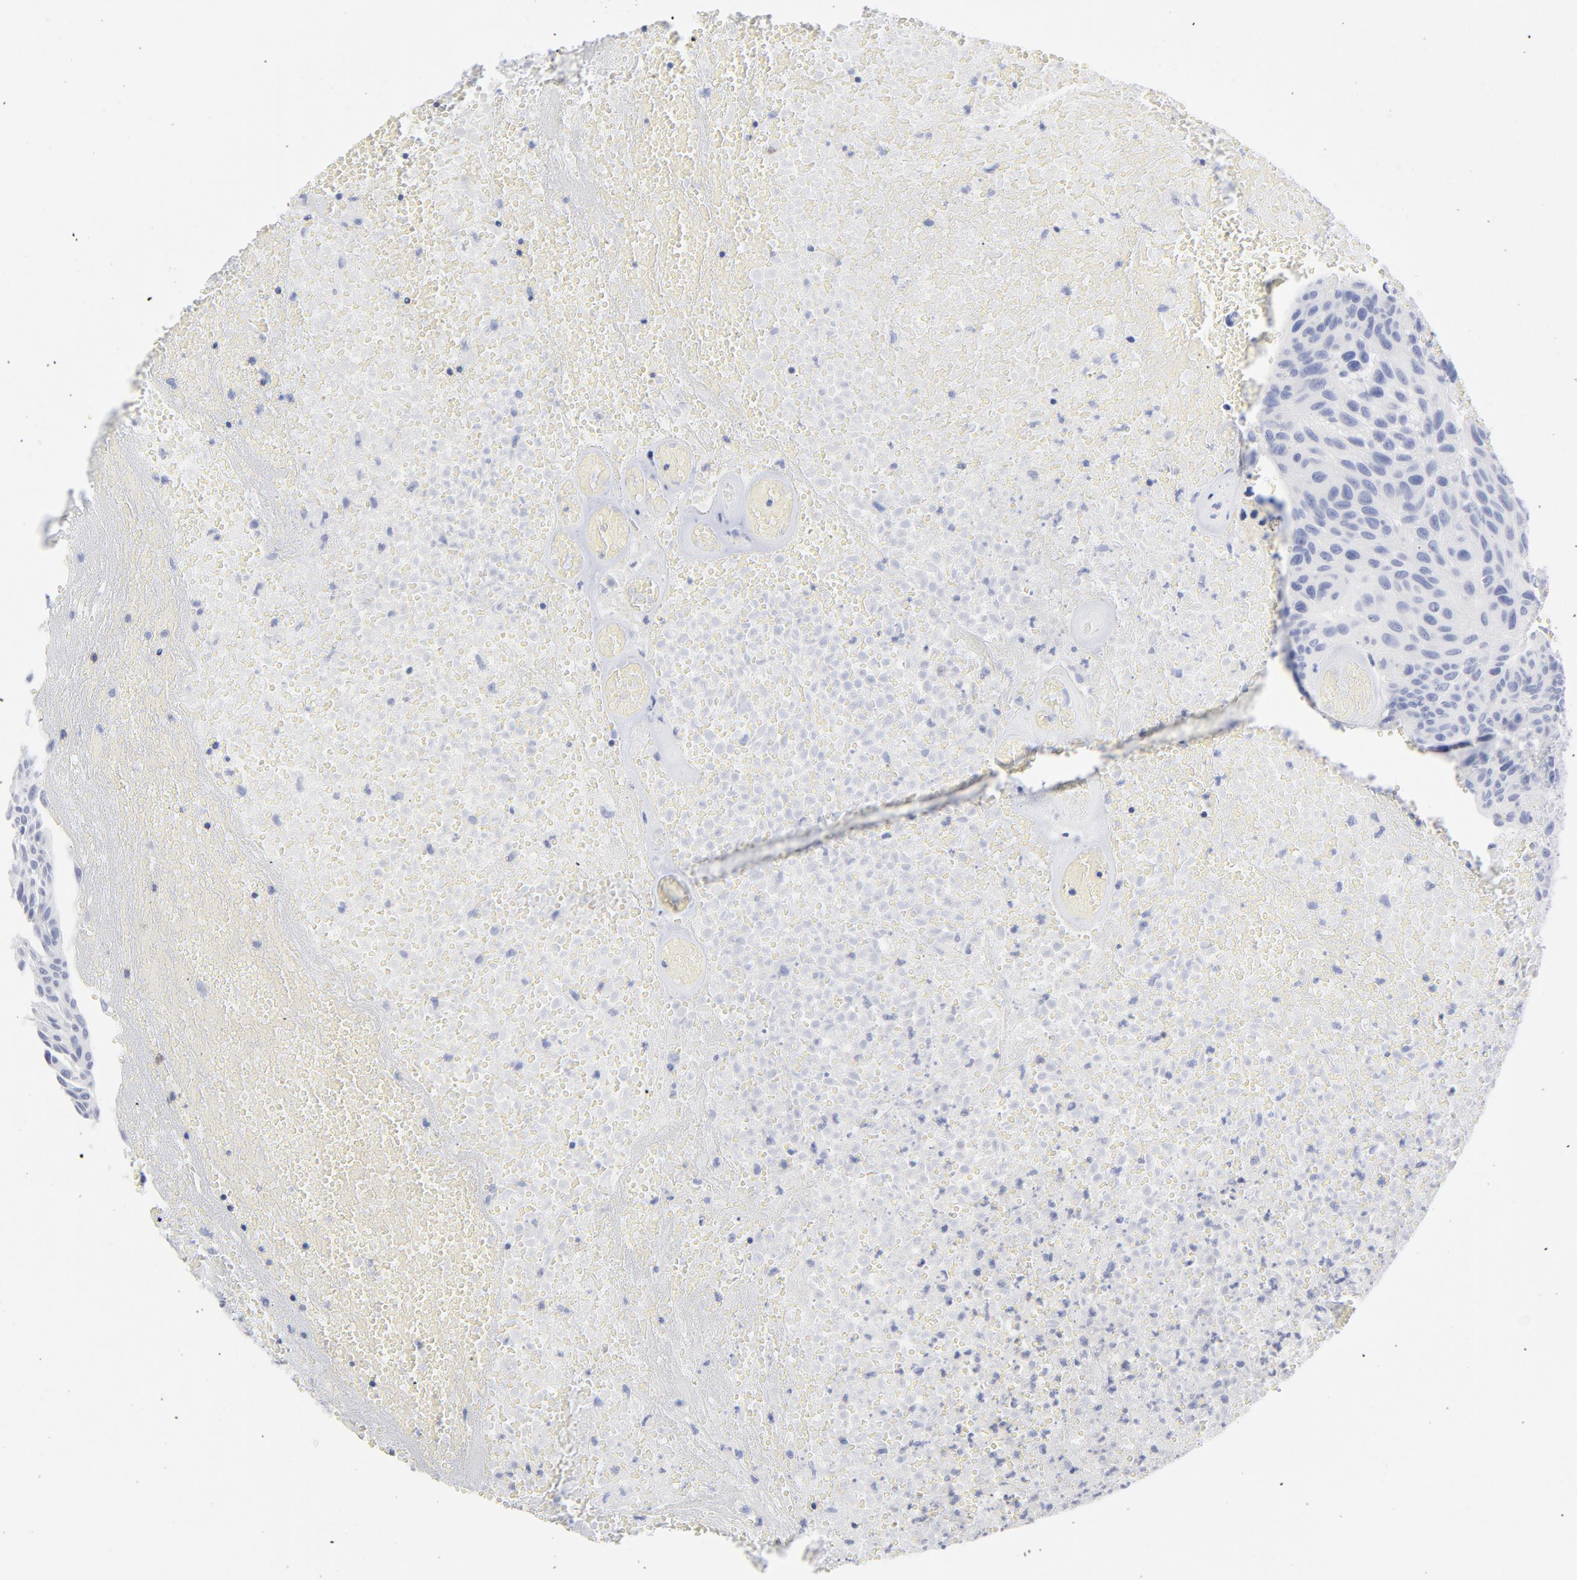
{"staining": {"intensity": "negative", "quantity": "none", "location": "none"}, "tissue": "urothelial cancer", "cell_type": "Tumor cells", "image_type": "cancer", "snomed": [{"axis": "morphology", "description": "Urothelial carcinoma, High grade"}, {"axis": "topography", "description": "Urinary bladder"}], "caption": "The immunohistochemistry (IHC) micrograph has no significant staining in tumor cells of urothelial carcinoma (high-grade) tissue. (DAB immunohistochemistry, high magnification).", "gene": "P2RY8", "patient": {"sex": "male", "age": 66}}